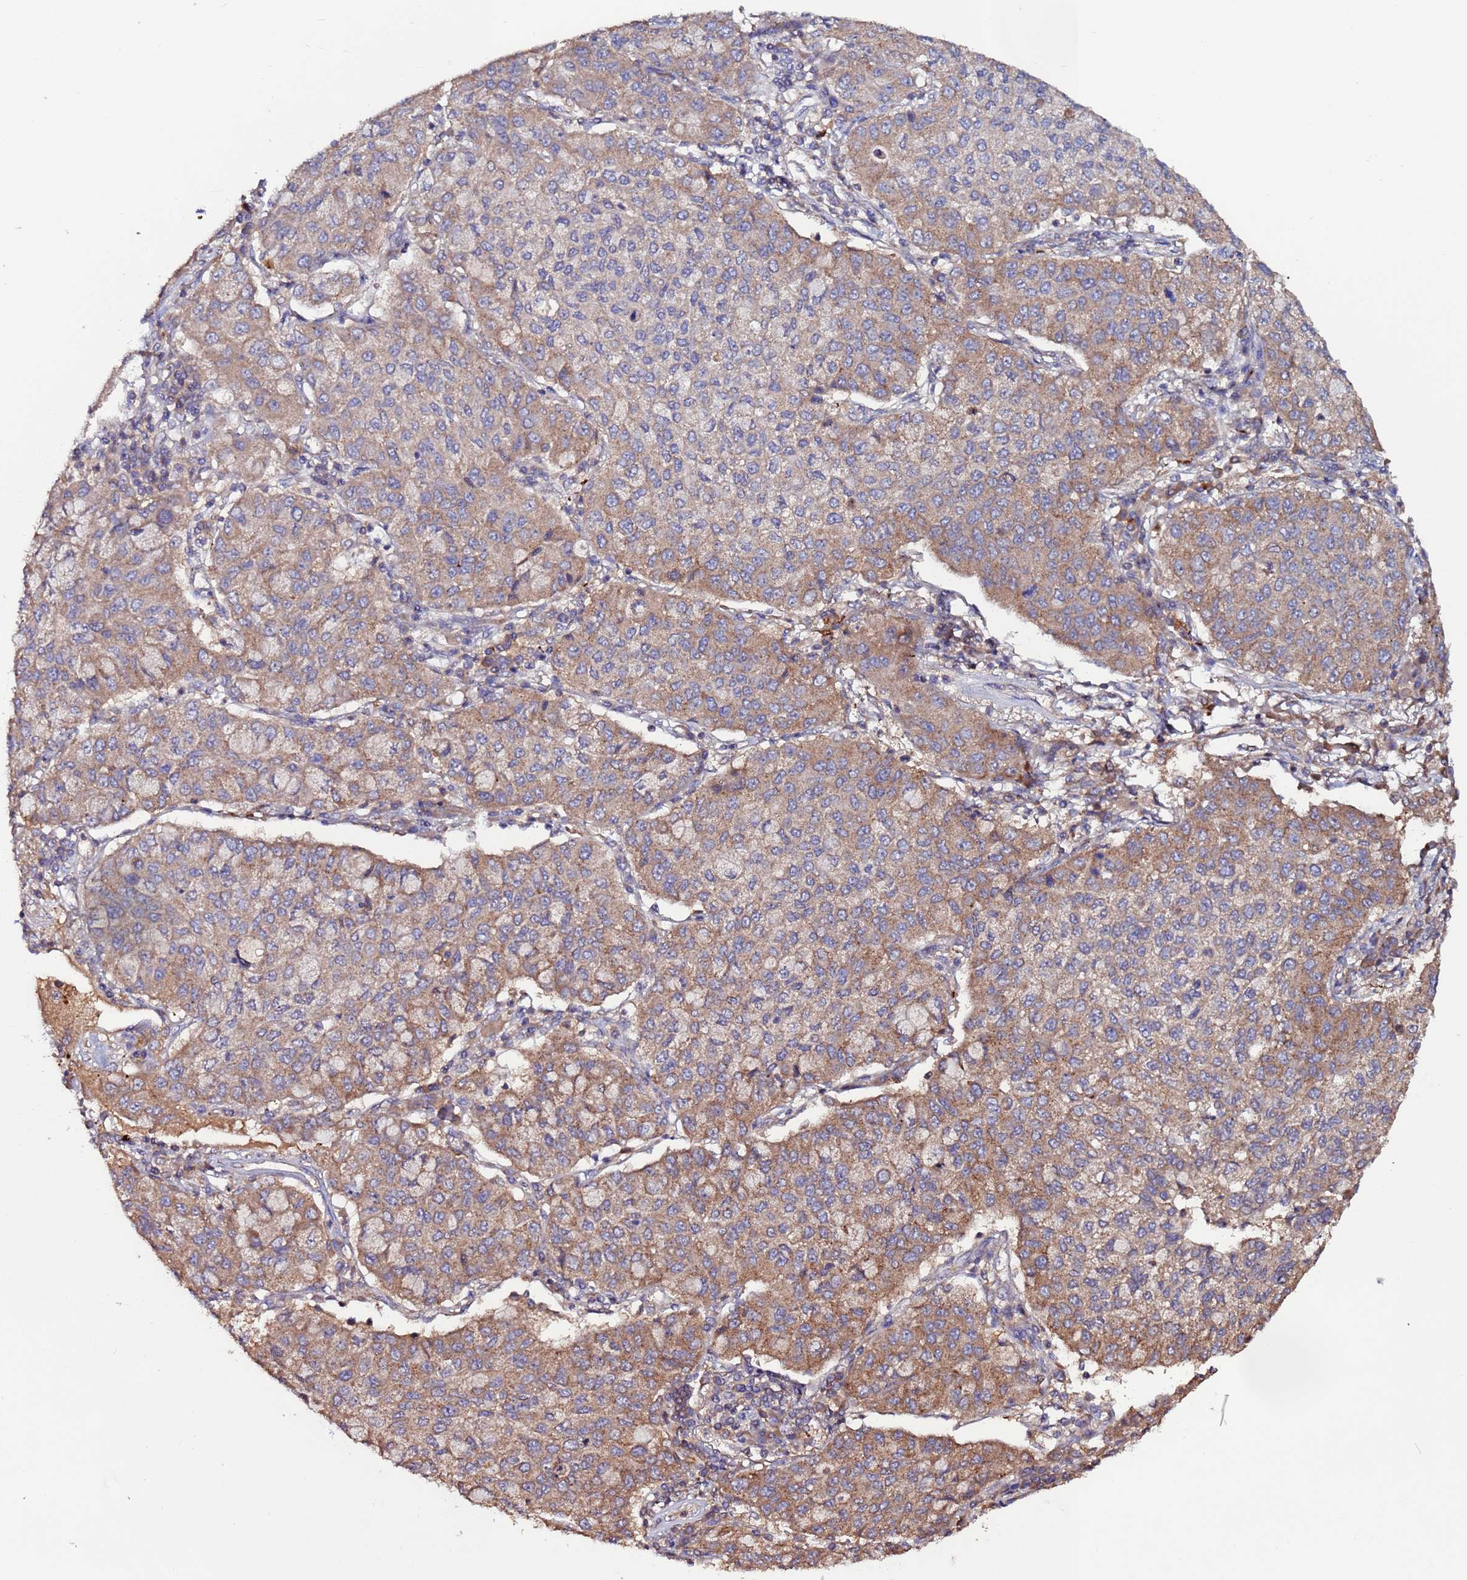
{"staining": {"intensity": "moderate", "quantity": "25%-75%", "location": "cytoplasmic/membranous"}, "tissue": "lung cancer", "cell_type": "Tumor cells", "image_type": "cancer", "snomed": [{"axis": "morphology", "description": "Squamous cell carcinoma, NOS"}, {"axis": "topography", "description": "Lung"}], "caption": "Moderate cytoplasmic/membranous expression is present in about 25%-75% of tumor cells in lung cancer. (Stains: DAB (3,3'-diaminobenzidine) in brown, nuclei in blue, Microscopy: brightfield microscopy at high magnification).", "gene": "RPS15A", "patient": {"sex": "male", "age": 74}}